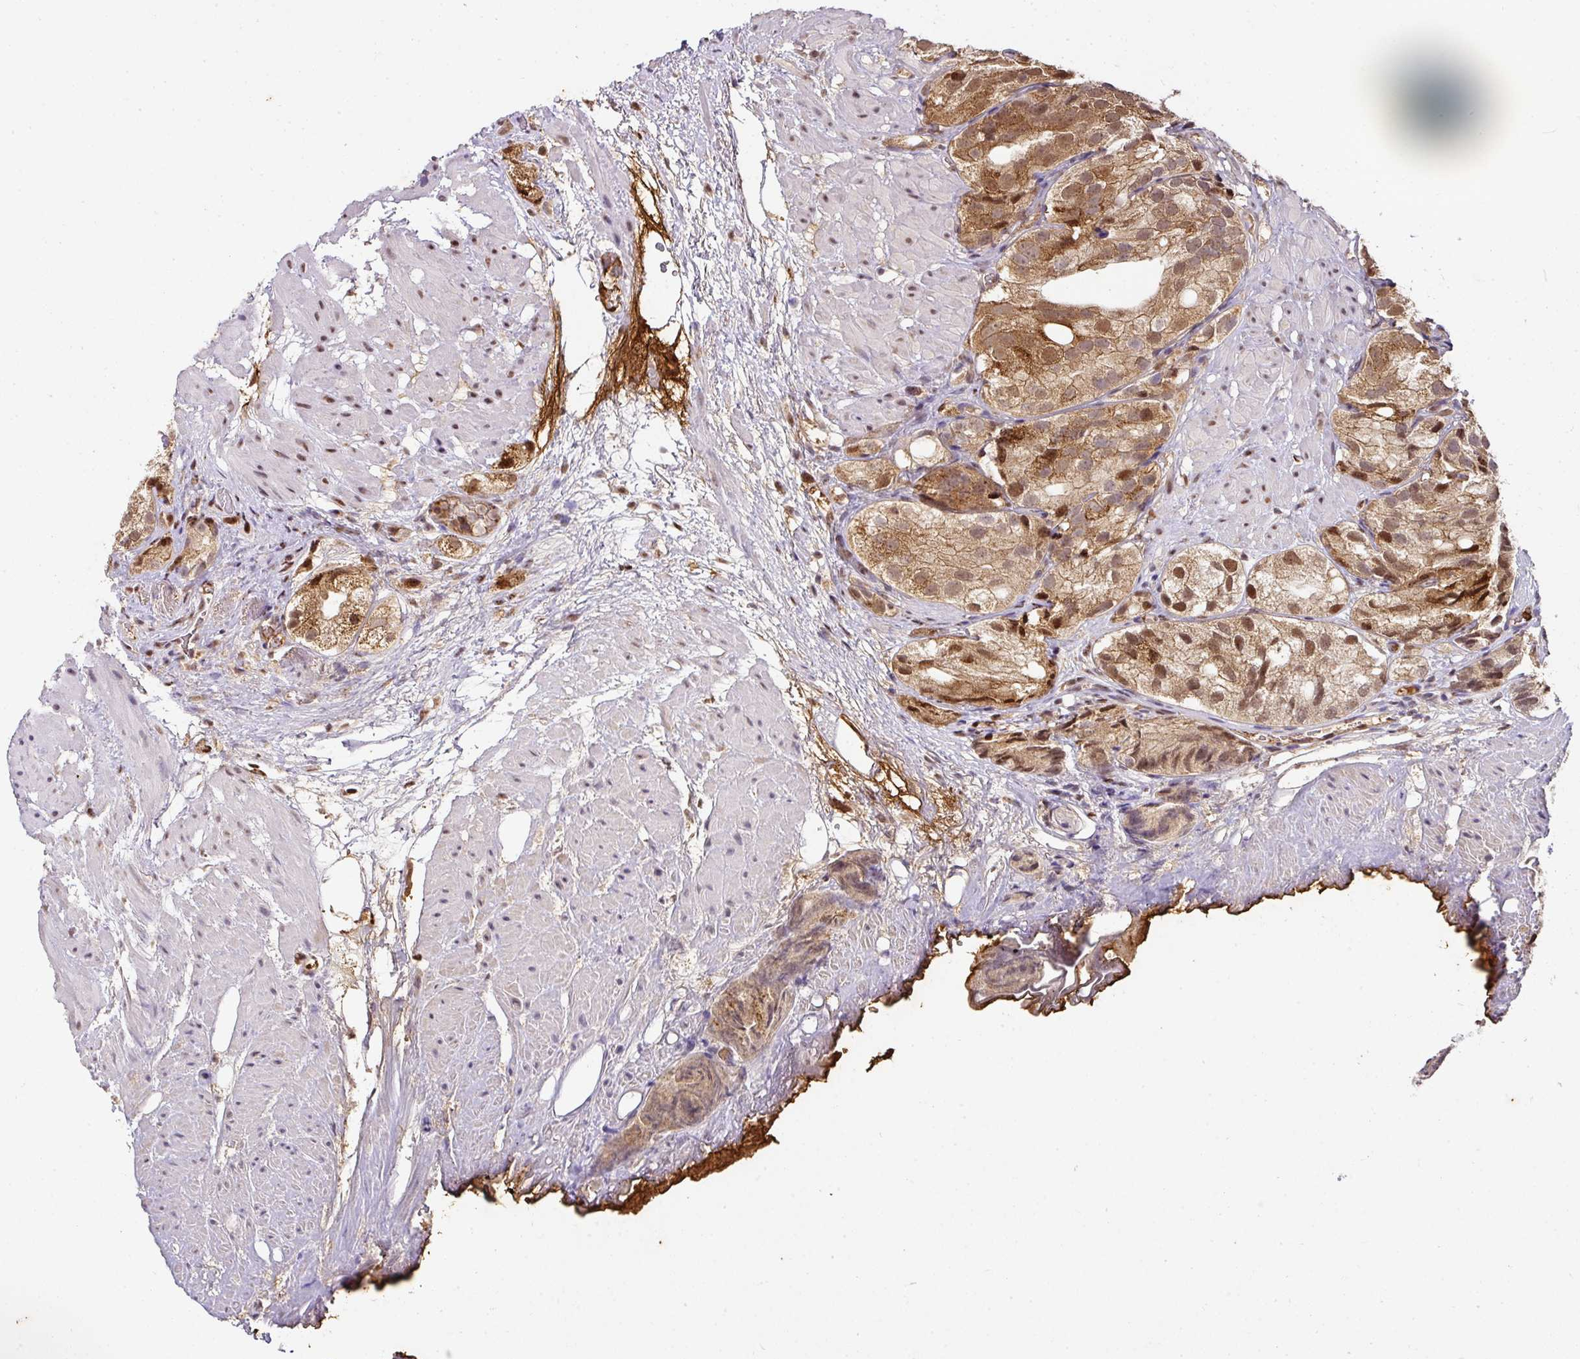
{"staining": {"intensity": "moderate", "quantity": ">75%", "location": "cytoplasmic/membranous,nuclear"}, "tissue": "prostate cancer", "cell_type": "Tumor cells", "image_type": "cancer", "snomed": [{"axis": "morphology", "description": "Adenocarcinoma, High grade"}, {"axis": "topography", "description": "Prostate"}], "caption": "IHC histopathology image of human prostate cancer stained for a protein (brown), which shows medium levels of moderate cytoplasmic/membranous and nuclear staining in approximately >75% of tumor cells.", "gene": "RANBP9", "patient": {"sex": "male", "age": 82}}